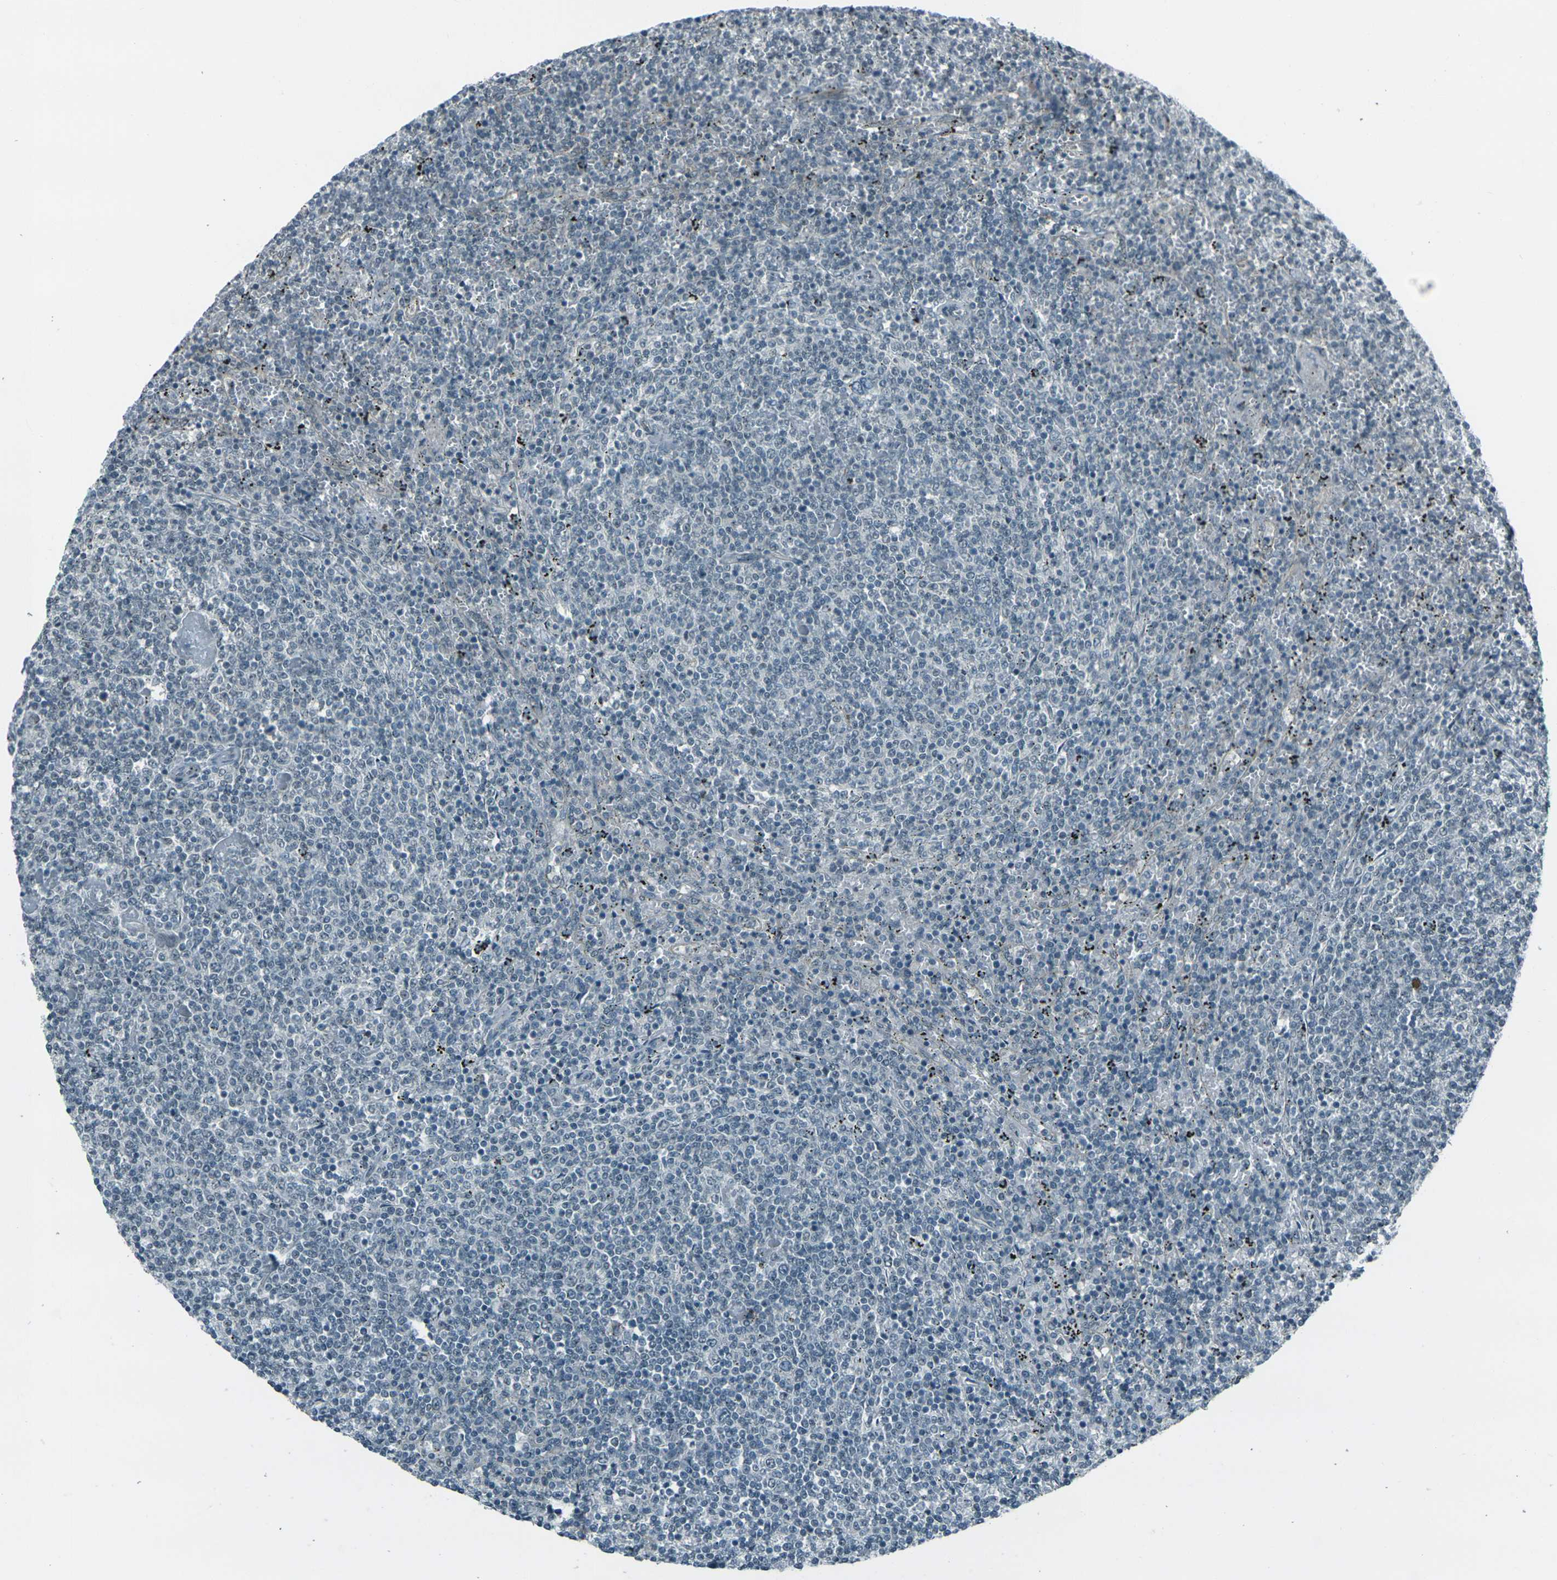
{"staining": {"intensity": "negative", "quantity": "none", "location": "none"}, "tissue": "lymphoma", "cell_type": "Tumor cells", "image_type": "cancer", "snomed": [{"axis": "morphology", "description": "Malignant lymphoma, non-Hodgkin's type, Low grade"}, {"axis": "topography", "description": "Spleen"}], "caption": "Histopathology image shows no significant protein positivity in tumor cells of lymphoma. Nuclei are stained in blue.", "gene": "GPR19", "patient": {"sex": "female", "age": 50}}